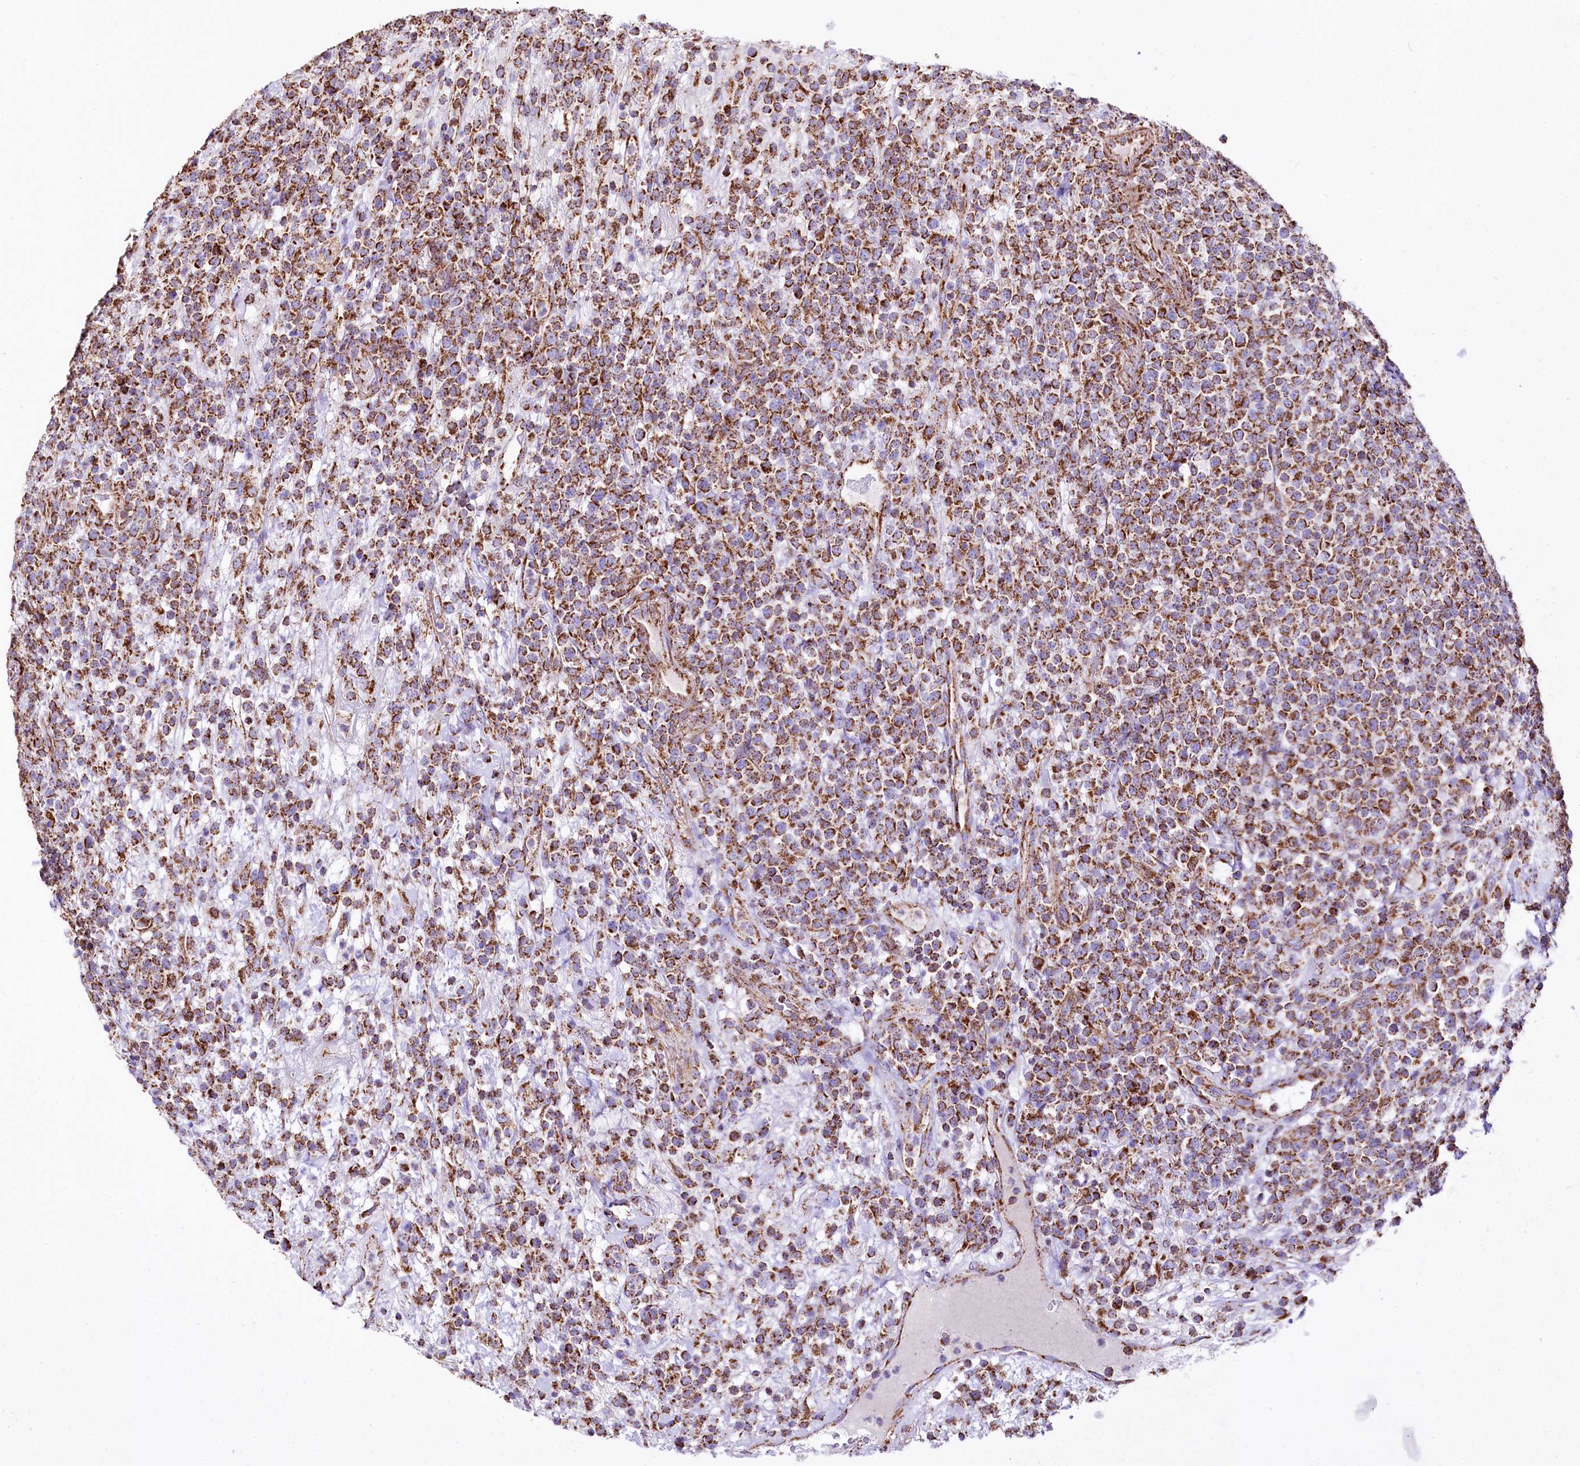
{"staining": {"intensity": "moderate", "quantity": ">75%", "location": "cytoplasmic/membranous"}, "tissue": "lymphoma", "cell_type": "Tumor cells", "image_type": "cancer", "snomed": [{"axis": "morphology", "description": "Malignant lymphoma, non-Hodgkin's type, High grade"}, {"axis": "topography", "description": "Colon"}], "caption": "Human lymphoma stained with a protein marker reveals moderate staining in tumor cells.", "gene": "APLP2", "patient": {"sex": "female", "age": 53}}